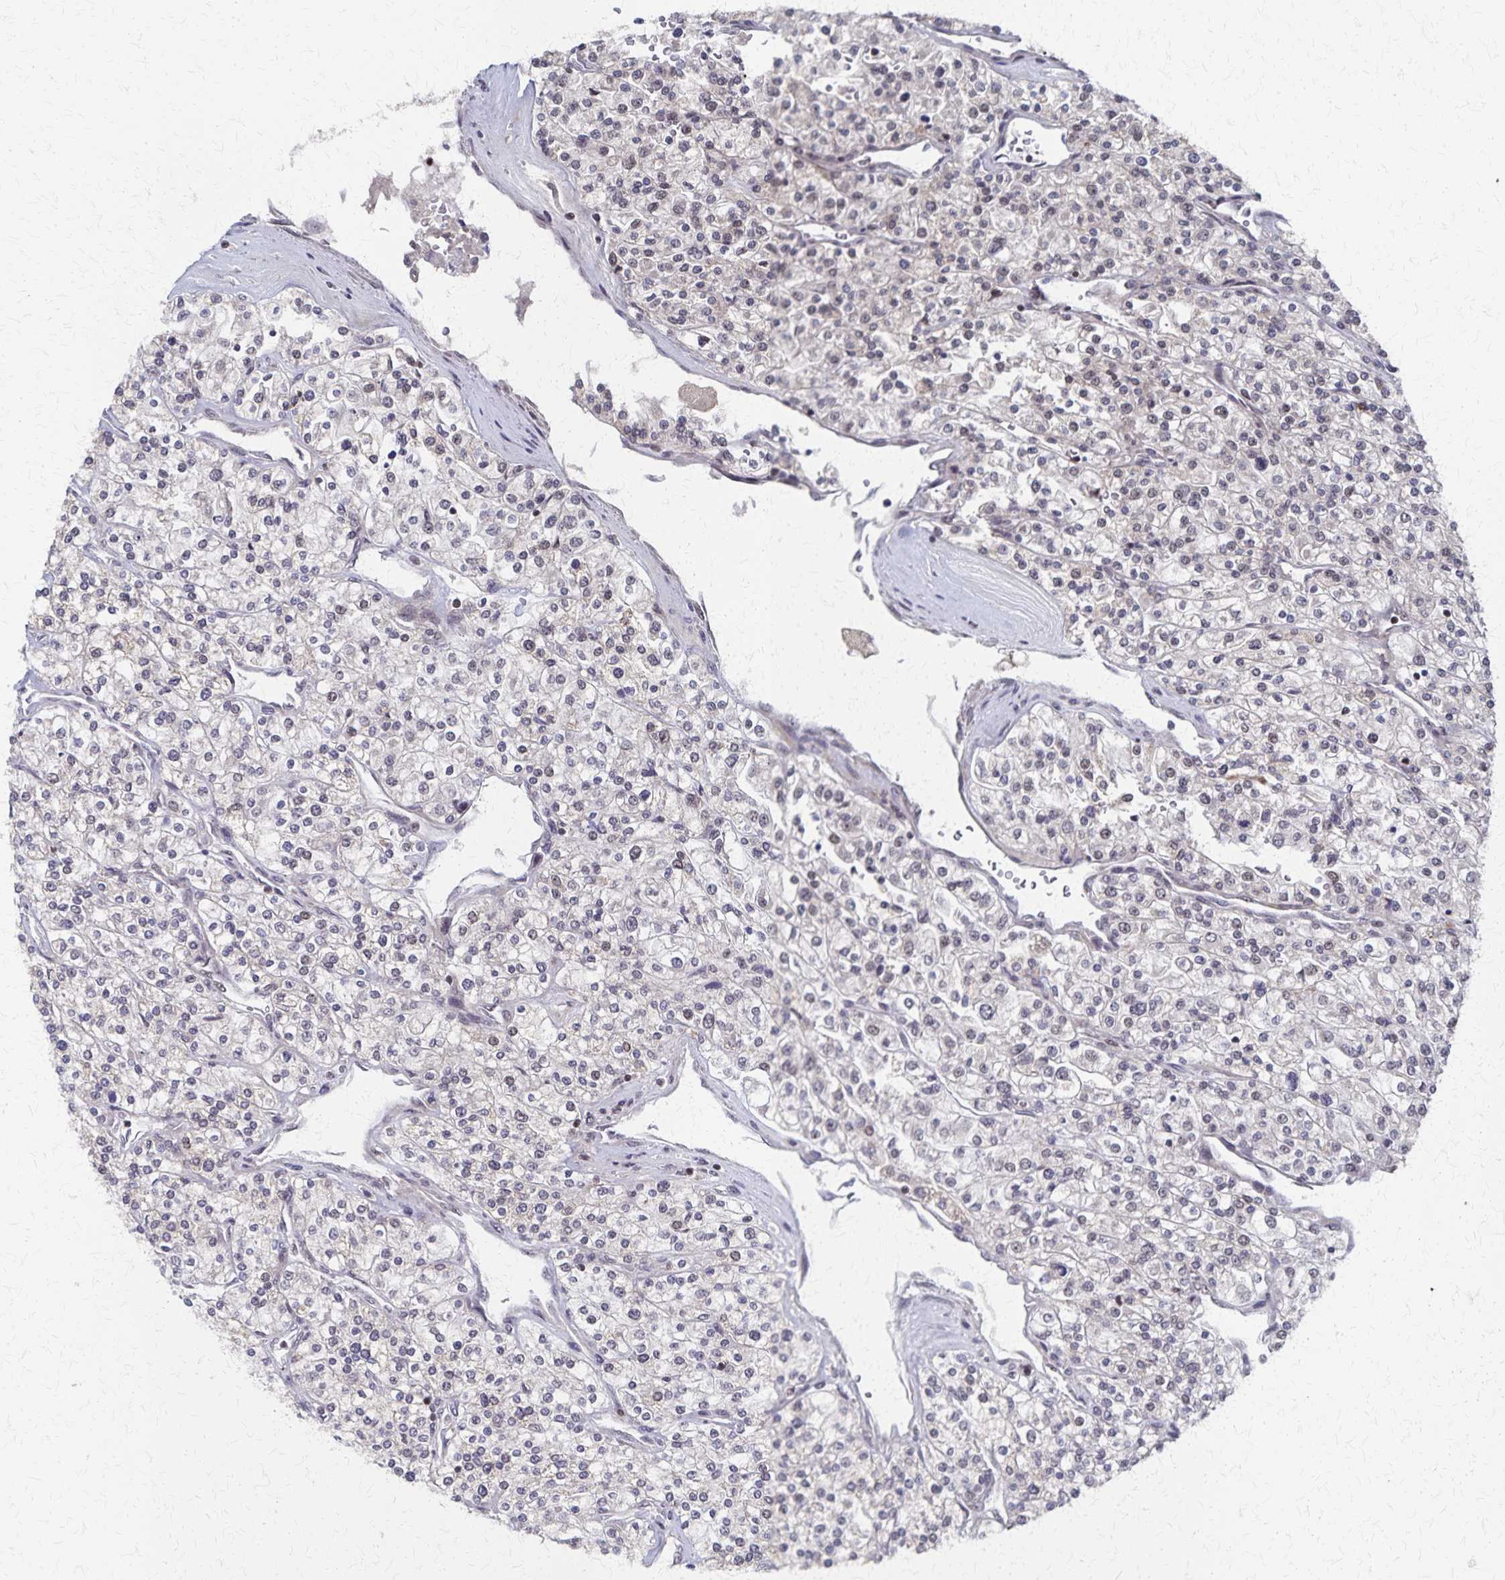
{"staining": {"intensity": "weak", "quantity": "<25%", "location": "nuclear"}, "tissue": "renal cancer", "cell_type": "Tumor cells", "image_type": "cancer", "snomed": [{"axis": "morphology", "description": "Adenocarcinoma, NOS"}, {"axis": "topography", "description": "Kidney"}], "caption": "A high-resolution photomicrograph shows immunohistochemistry staining of renal cancer, which exhibits no significant positivity in tumor cells.", "gene": "GTF2B", "patient": {"sex": "male", "age": 80}}